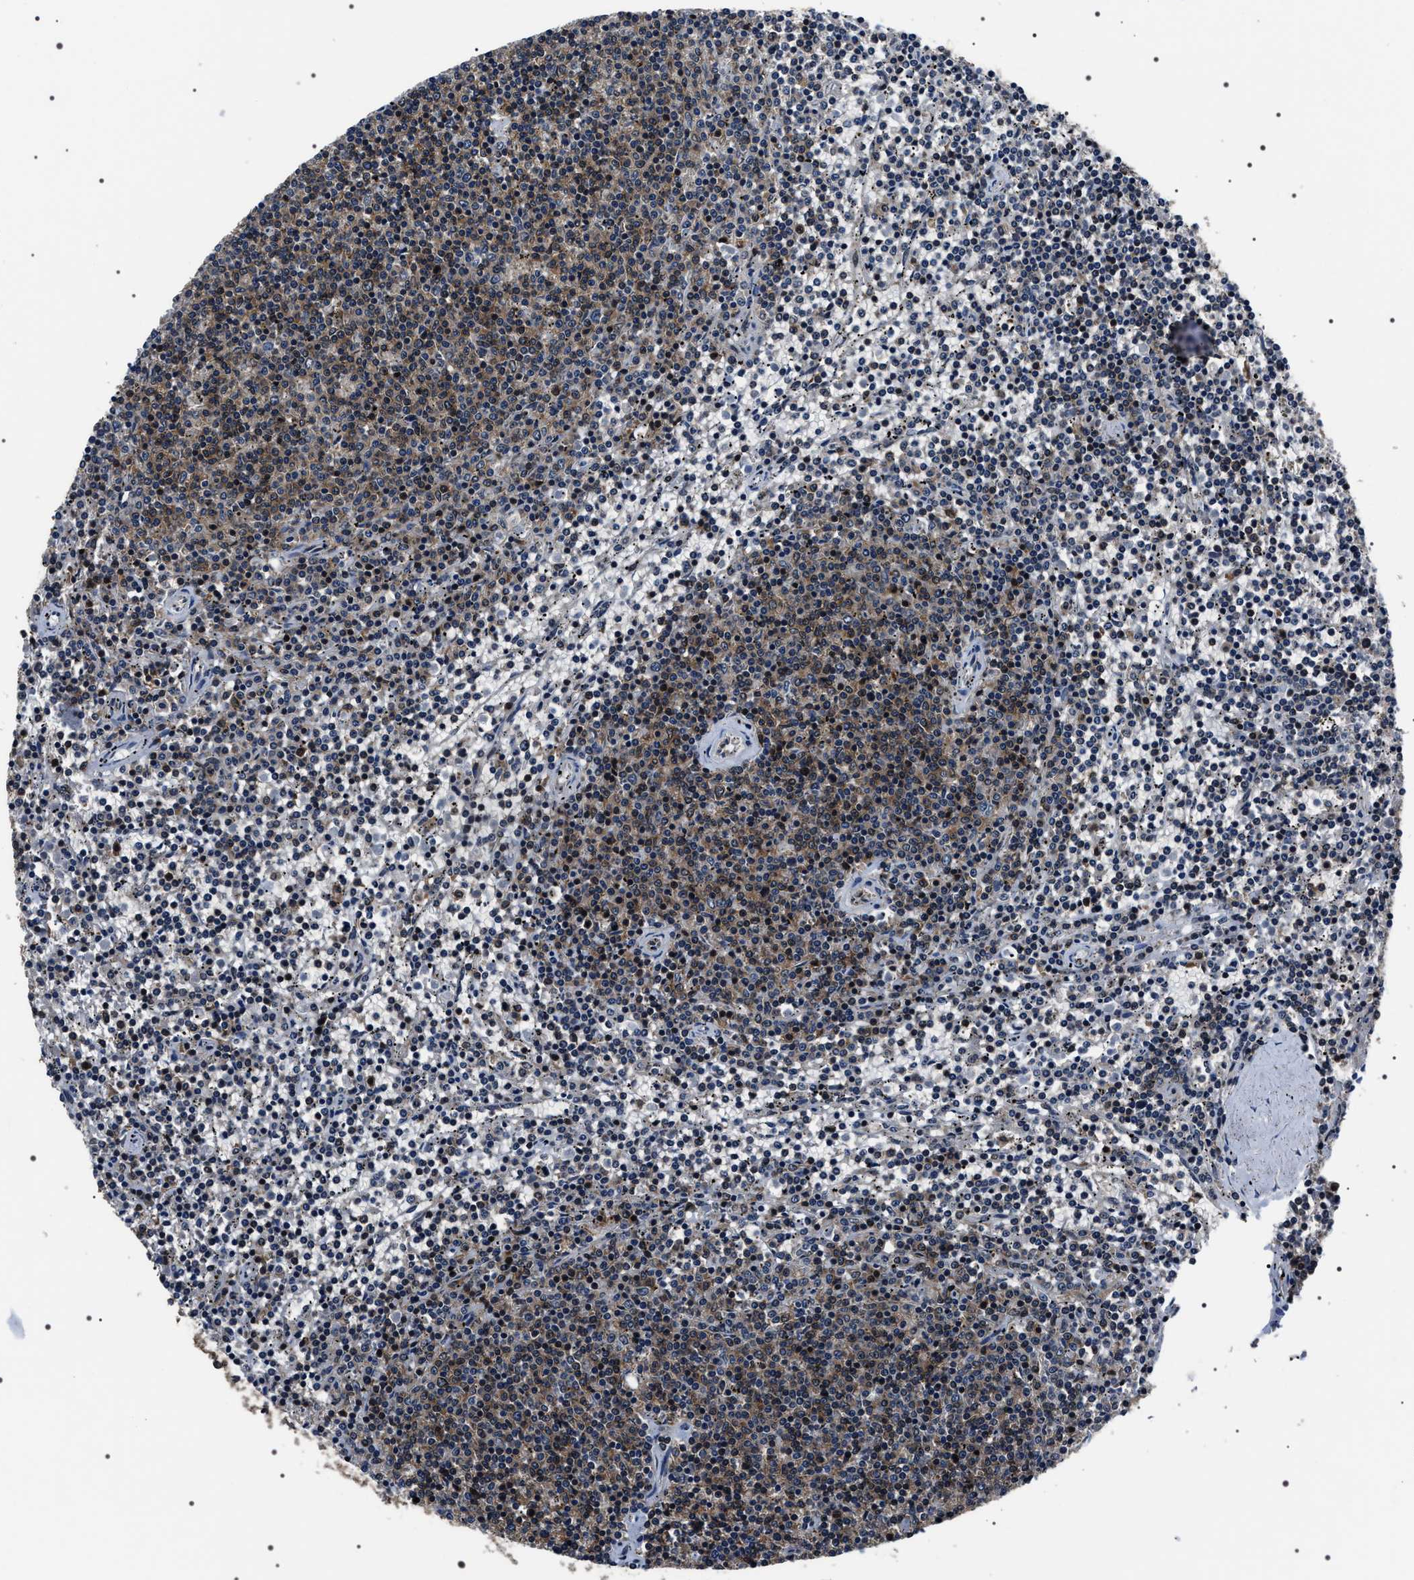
{"staining": {"intensity": "moderate", "quantity": ">75%", "location": "cytoplasmic/membranous,nuclear"}, "tissue": "lymphoma", "cell_type": "Tumor cells", "image_type": "cancer", "snomed": [{"axis": "morphology", "description": "Malignant lymphoma, non-Hodgkin's type, Low grade"}, {"axis": "topography", "description": "Spleen"}], "caption": "This micrograph demonstrates immunohistochemistry staining of lymphoma, with medium moderate cytoplasmic/membranous and nuclear staining in about >75% of tumor cells.", "gene": "SIPA1", "patient": {"sex": "female", "age": 50}}